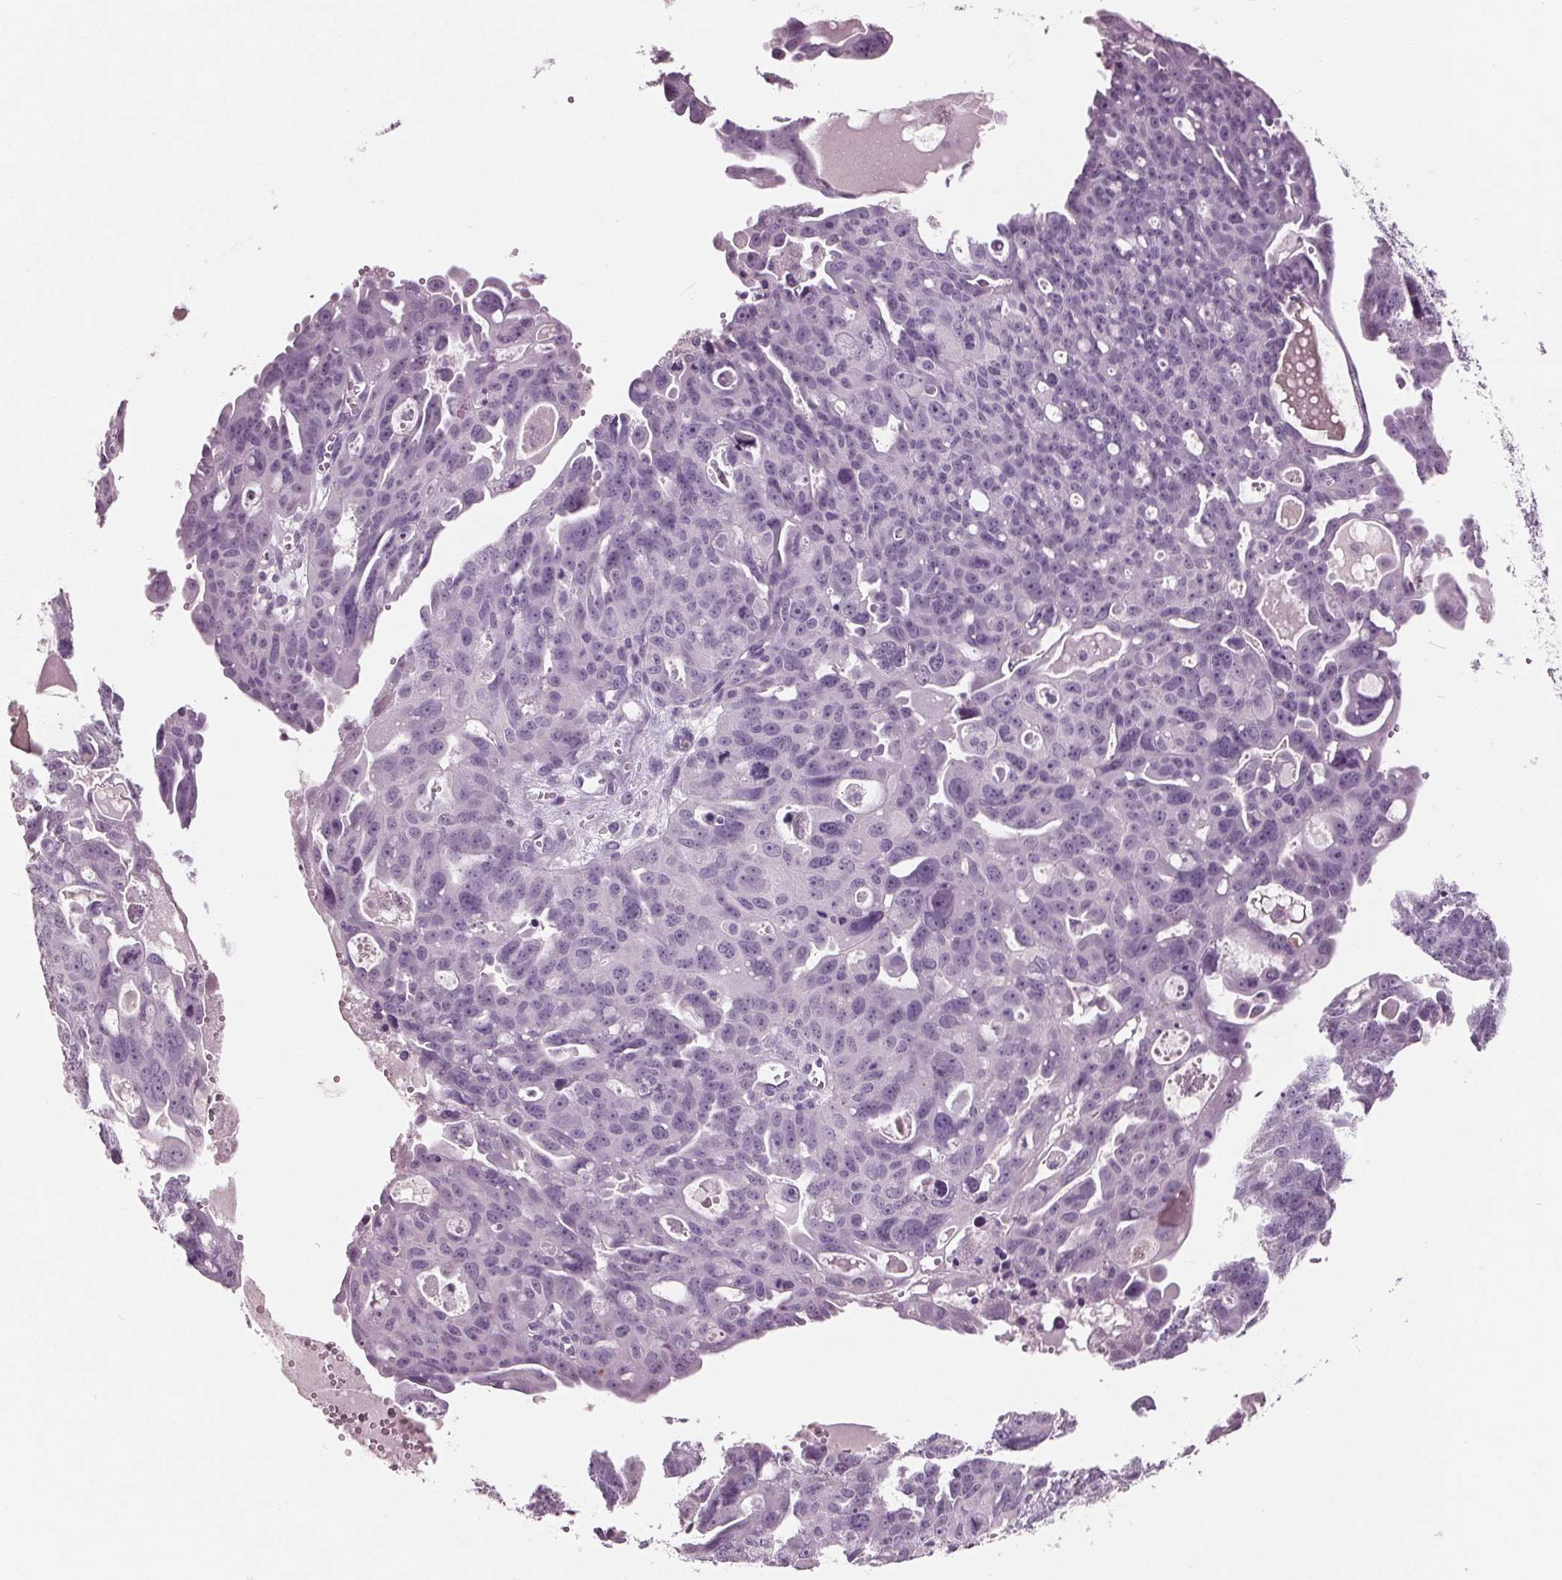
{"staining": {"intensity": "negative", "quantity": "none", "location": "none"}, "tissue": "ovarian cancer", "cell_type": "Tumor cells", "image_type": "cancer", "snomed": [{"axis": "morphology", "description": "Carcinoma, endometroid"}, {"axis": "topography", "description": "Ovary"}], "caption": "The immunohistochemistry (IHC) micrograph has no significant staining in tumor cells of ovarian cancer tissue.", "gene": "AMBP", "patient": {"sex": "female", "age": 70}}